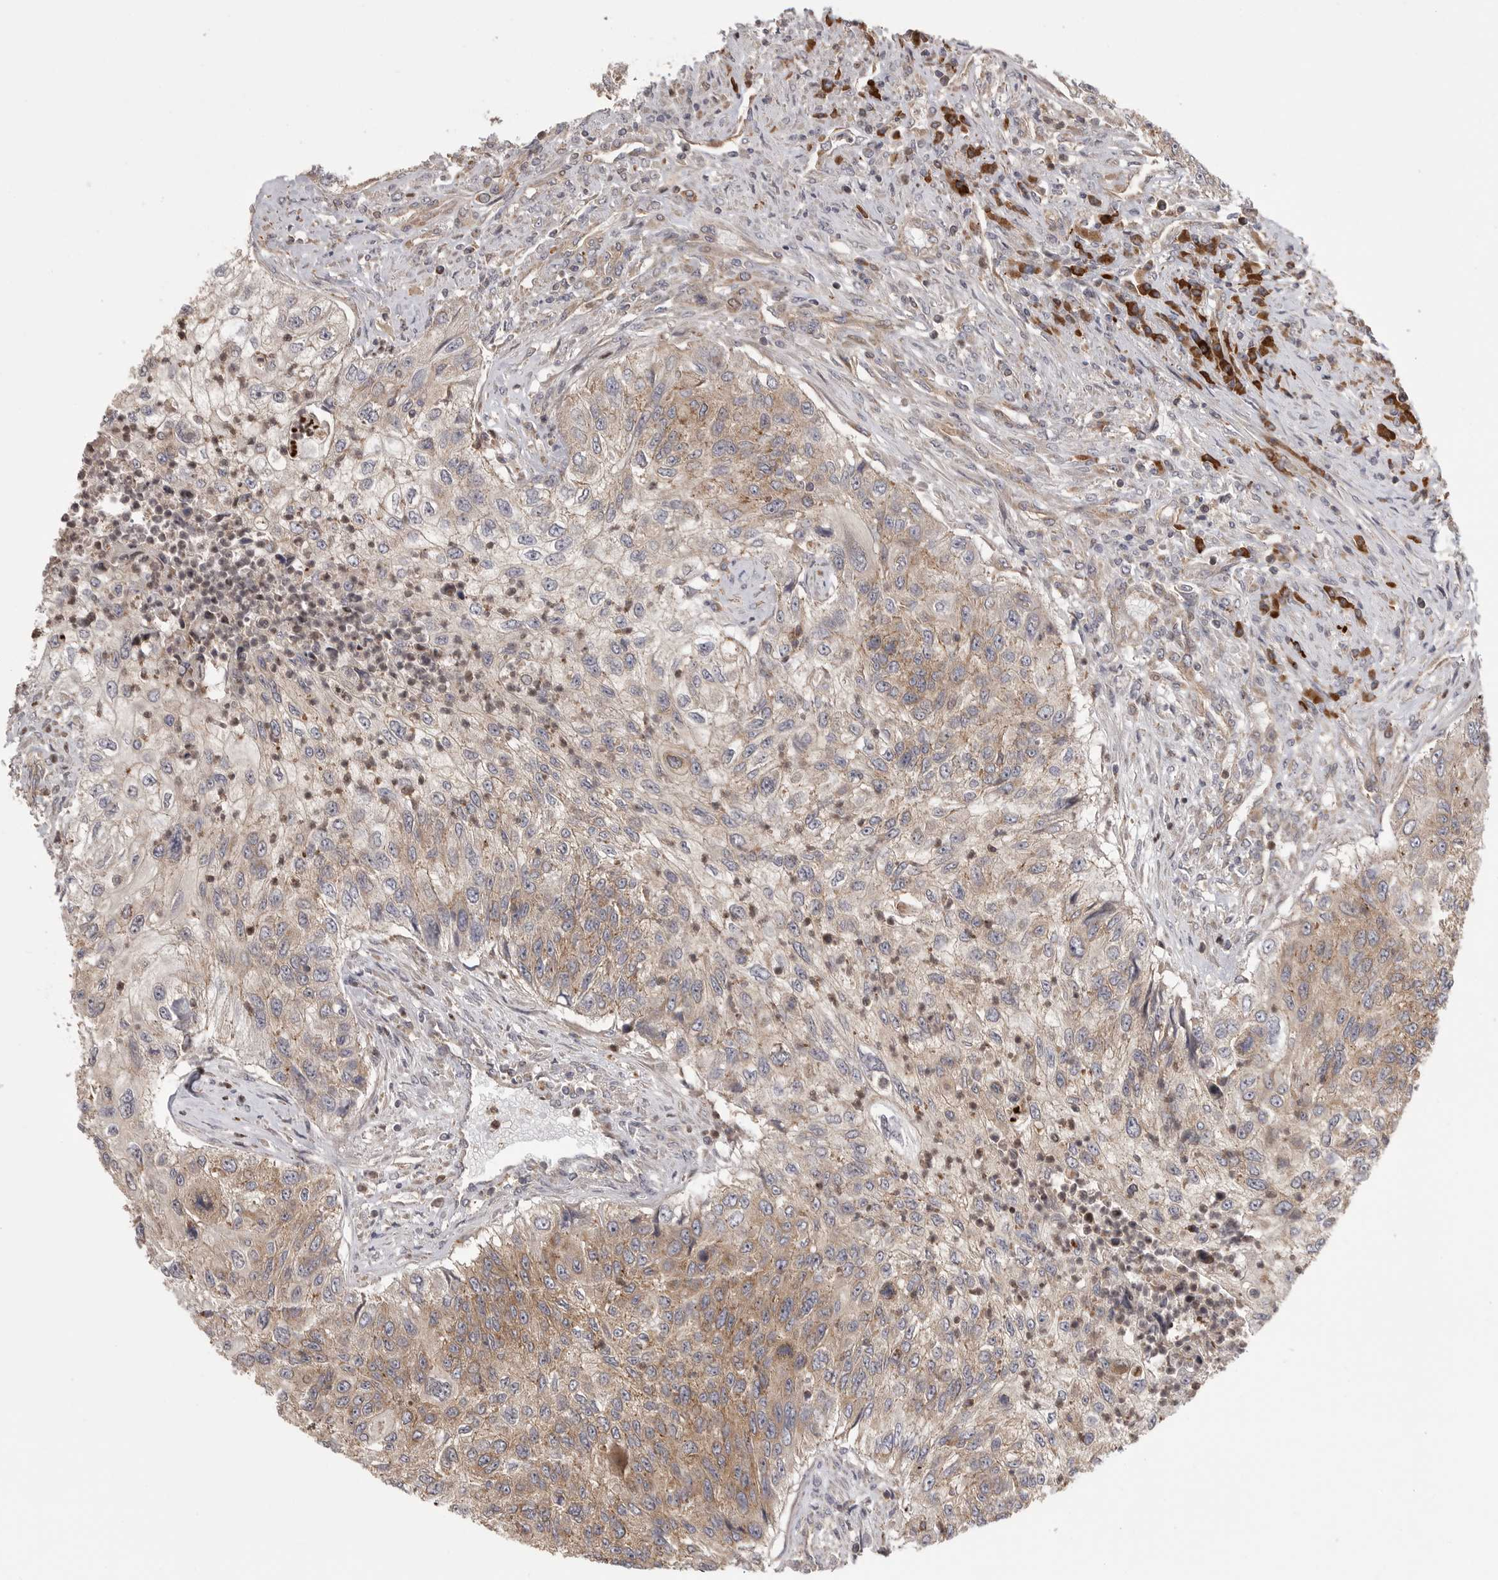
{"staining": {"intensity": "weak", "quantity": ">75%", "location": "cytoplasmic/membranous"}, "tissue": "urothelial cancer", "cell_type": "Tumor cells", "image_type": "cancer", "snomed": [{"axis": "morphology", "description": "Urothelial carcinoma, High grade"}, {"axis": "topography", "description": "Urinary bladder"}], "caption": "A histopathology image of human urothelial cancer stained for a protein exhibits weak cytoplasmic/membranous brown staining in tumor cells. Using DAB (3,3'-diaminobenzidine) (brown) and hematoxylin (blue) stains, captured at high magnification using brightfield microscopy.", "gene": "OXR1", "patient": {"sex": "female", "age": 60}}